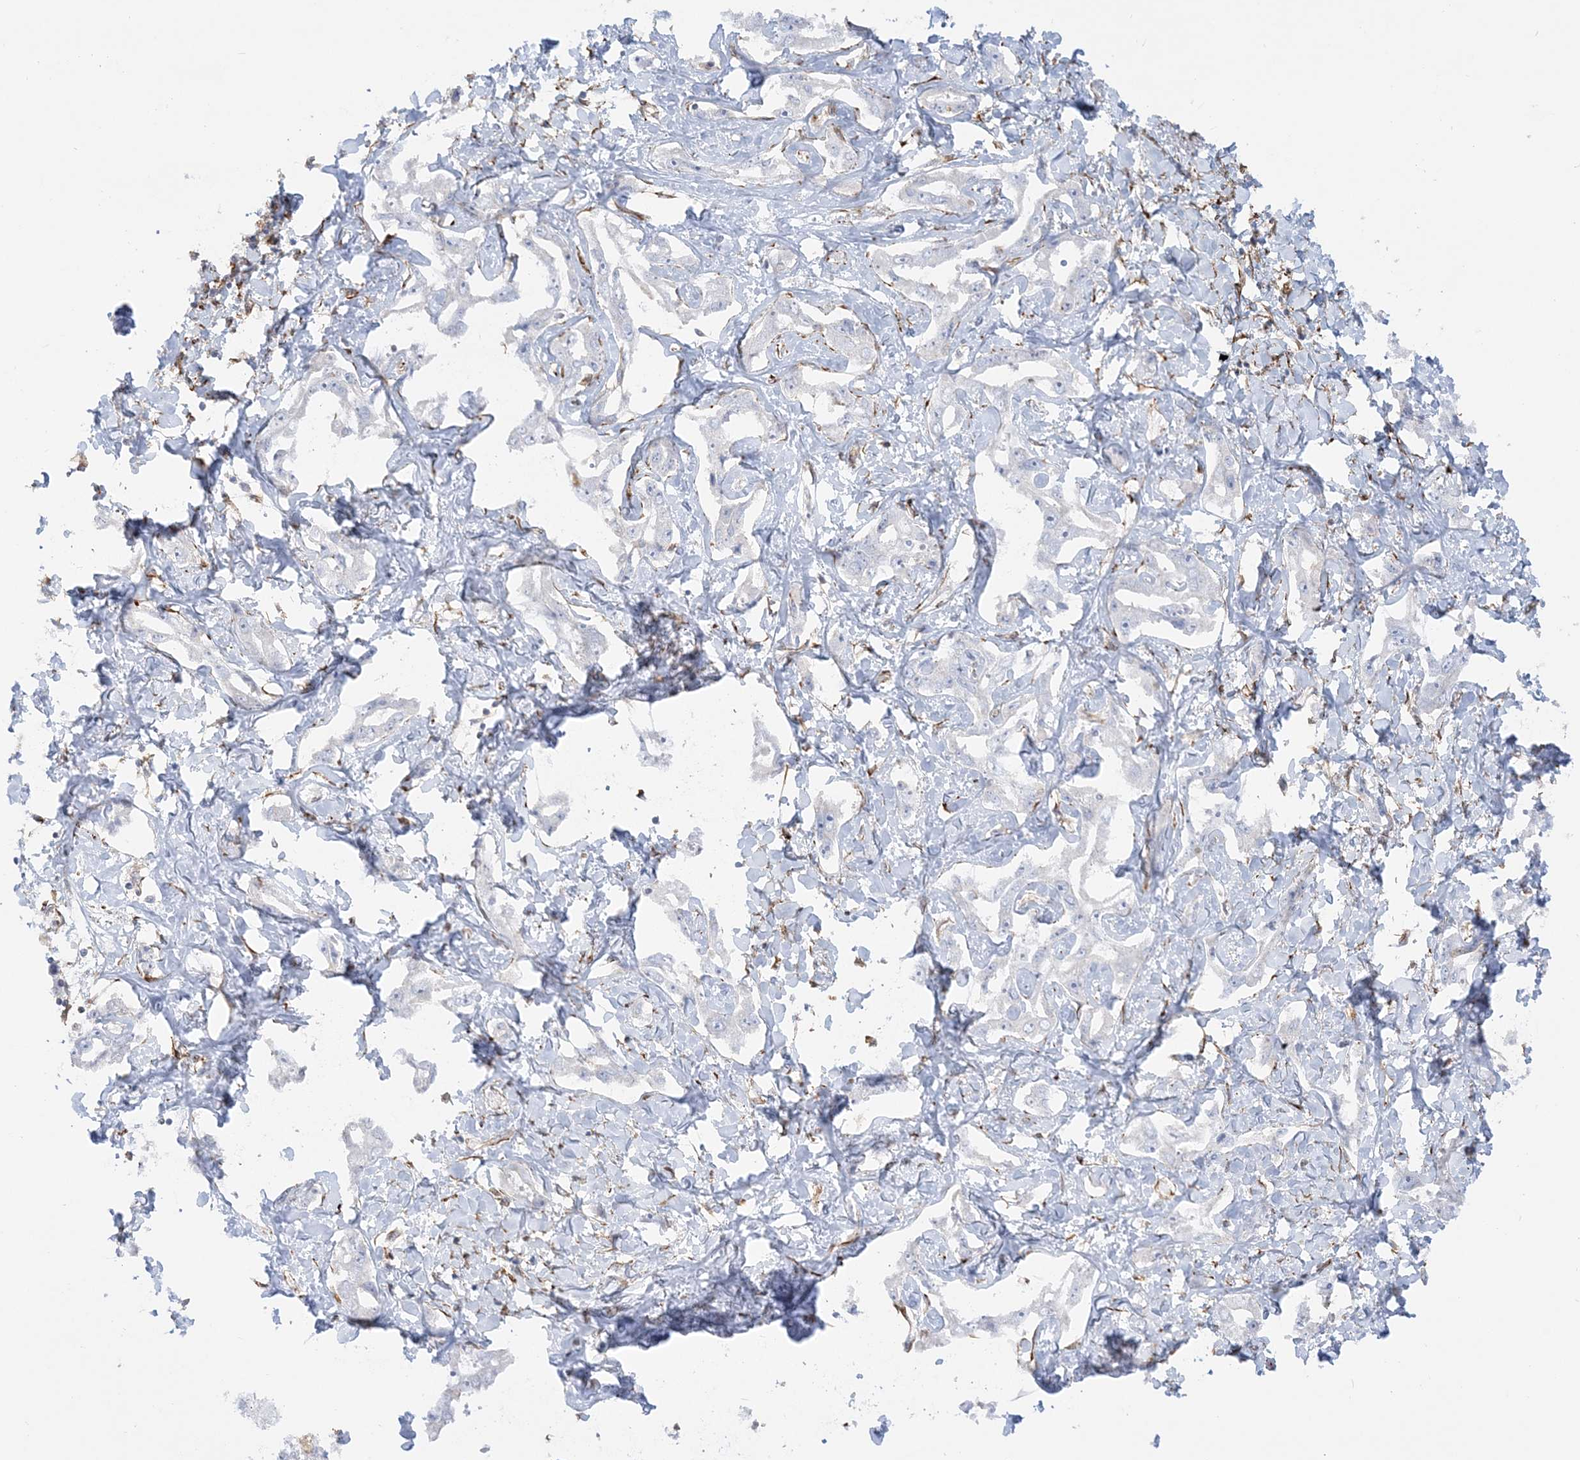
{"staining": {"intensity": "negative", "quantity": "none", "location": "none"}, "tissue": "liver cancer", "cell_type": "Tumor cells", "image_type": "cancer", "snomed": [{"axis": "morphology", "description": "Cholangiocarcinoma"}, {"axis": "topography", "description": "Liver"}], "caption": "Immunohistochemistry (IHC) of human liver cancer (cholangiocarcinoma) demonstrates no expression in tumor cells. (DAB (3,3'-diaminobenzidine) IHC visualized using brightfield microscopy, high magnification).", "gene": "SCLT1", "patient": {"sex": "male", "age": 59}}